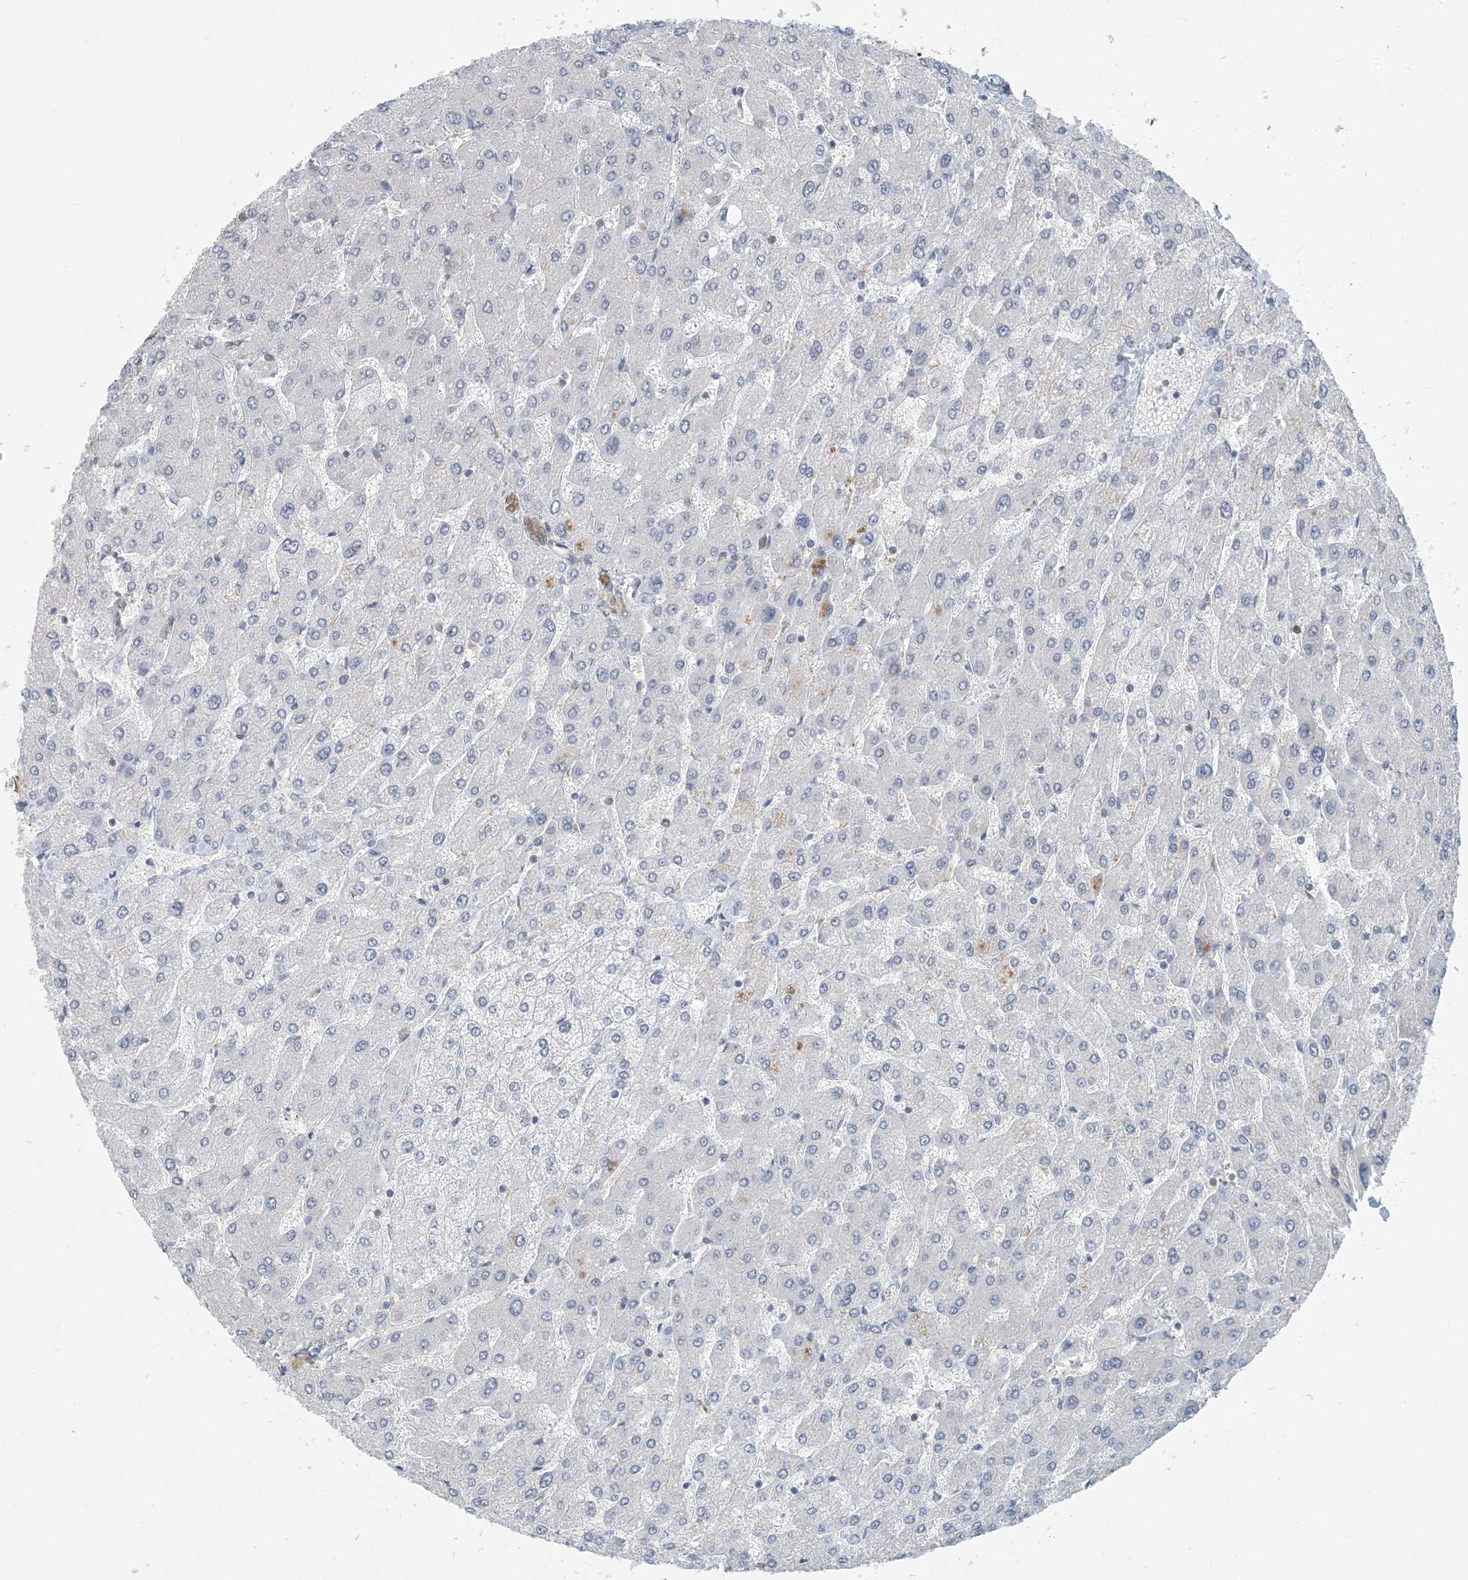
{"staining": {"intensity": "strong", "quantity": "25%-75%", "location": "cytoplasmic/membranous"}, "tissue": "liver", "cell_type": "Cholangiocytes", "image_type": "normal", "snomed": [{"axis": "morphology", "description": "Normal tissue, NOS"}, {"axis": "topography", "description": "Liver"}], "caption": "An image of liver stained for a protein demonstrates strong cytoplasmic/membranous brown staining in cholangiocytes.", "gene": "ZC3H12A", "patient": {"sex": "male", "age": 55}}